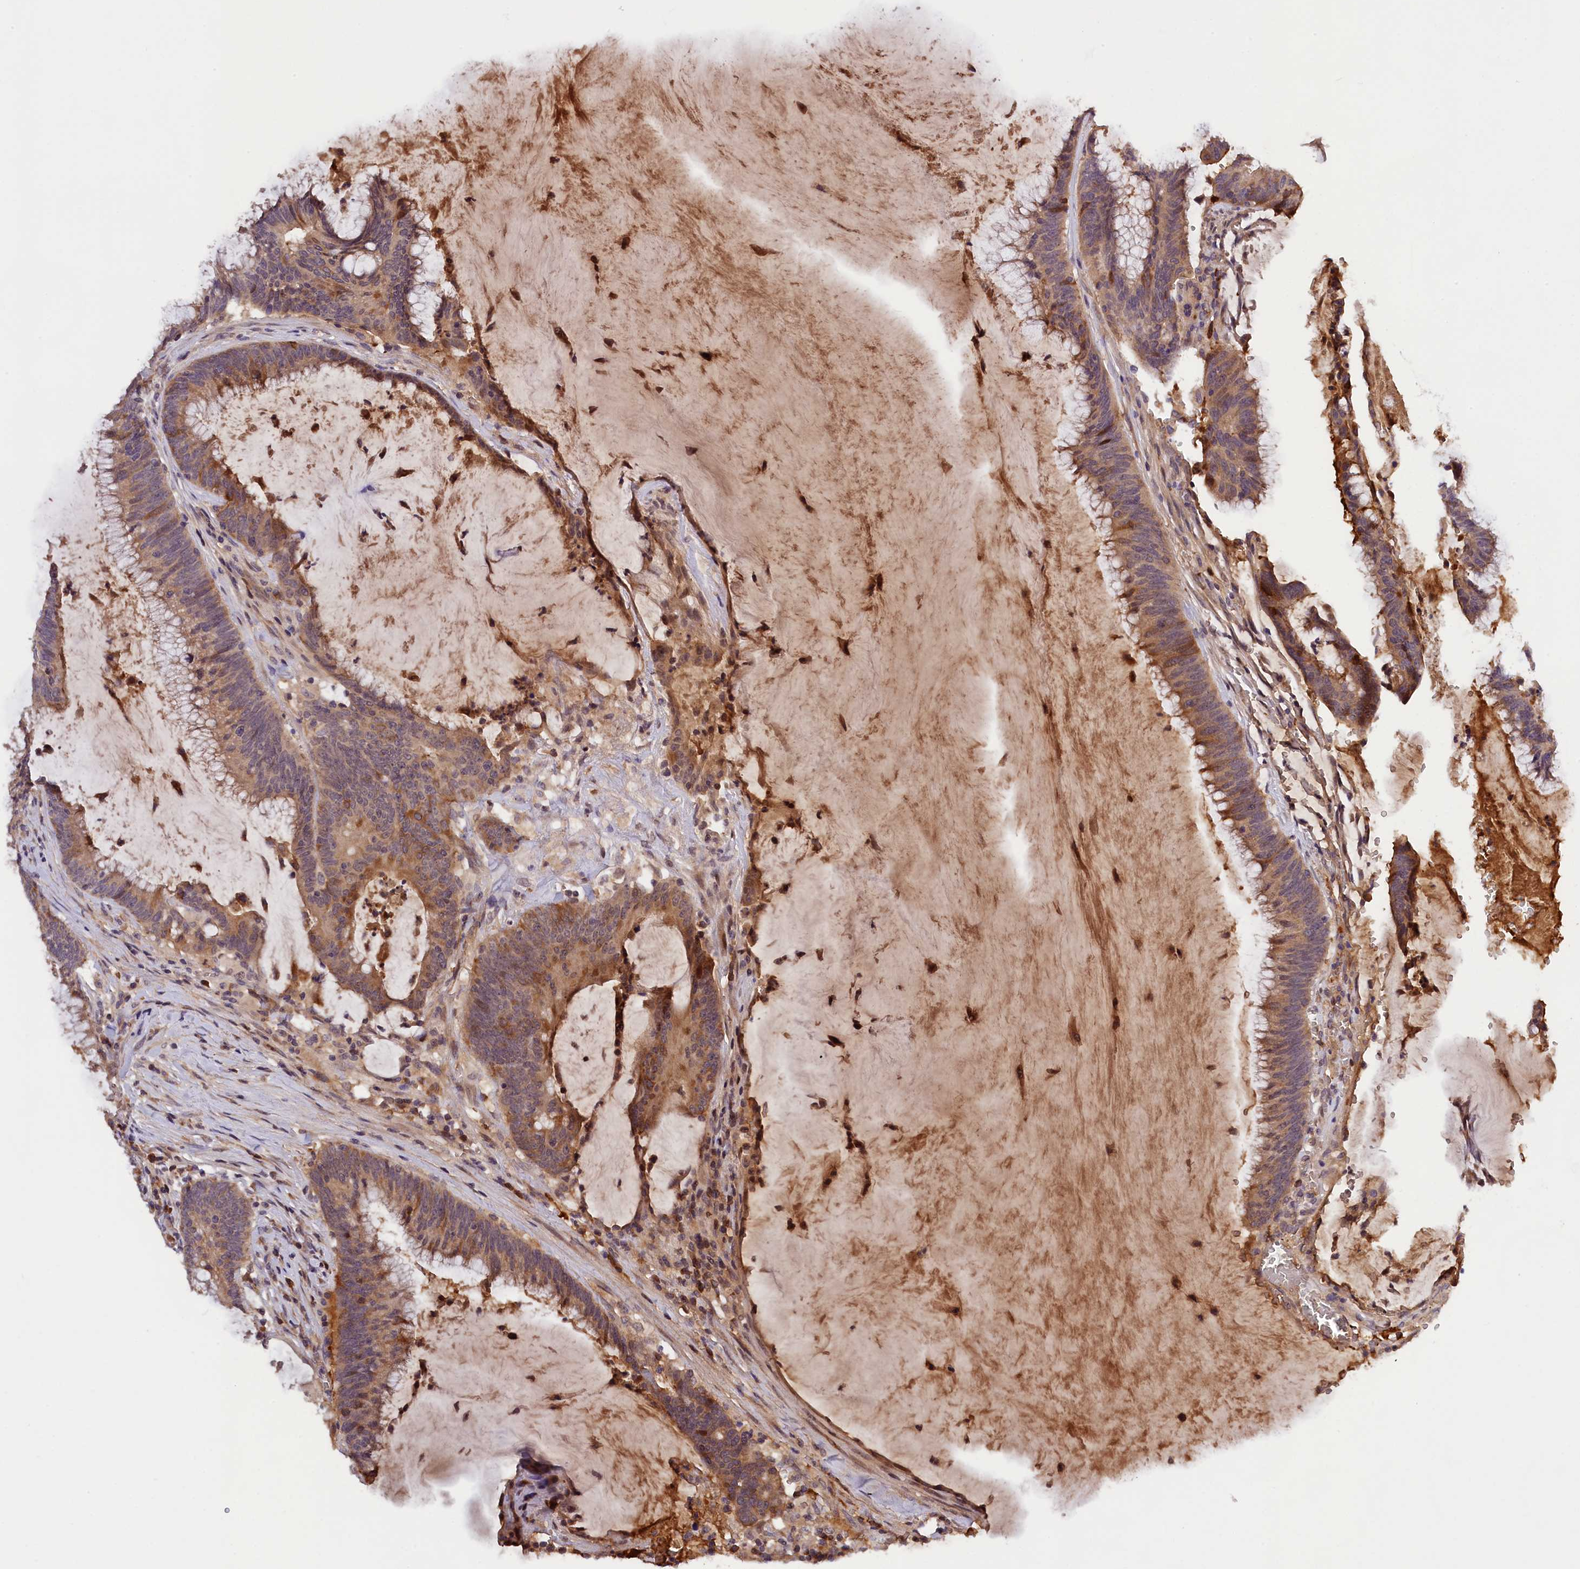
{"staining": {"intensity": "moderate", "quantity": ">75%", "location": "cytoplasmic/membranous"}, "tissue": "colorectal cancer", "cell_type": "Tumor cells", "image_type": "cancer", "snomed": [{"axis": "morphology", "description": "Adenocarcinoma, NOS"}, {"axis": "topography", "description": "Rectum"}], "caption": "The histopathology image exhibits immunohistochemical staining of colorectal adenocarcinoma. There is moderate cytoplasmic/membranous staining is seen in about >75% of tumor cells.", "gene": "PHAF1", "patient": {"sex": "female", "age": 77}}